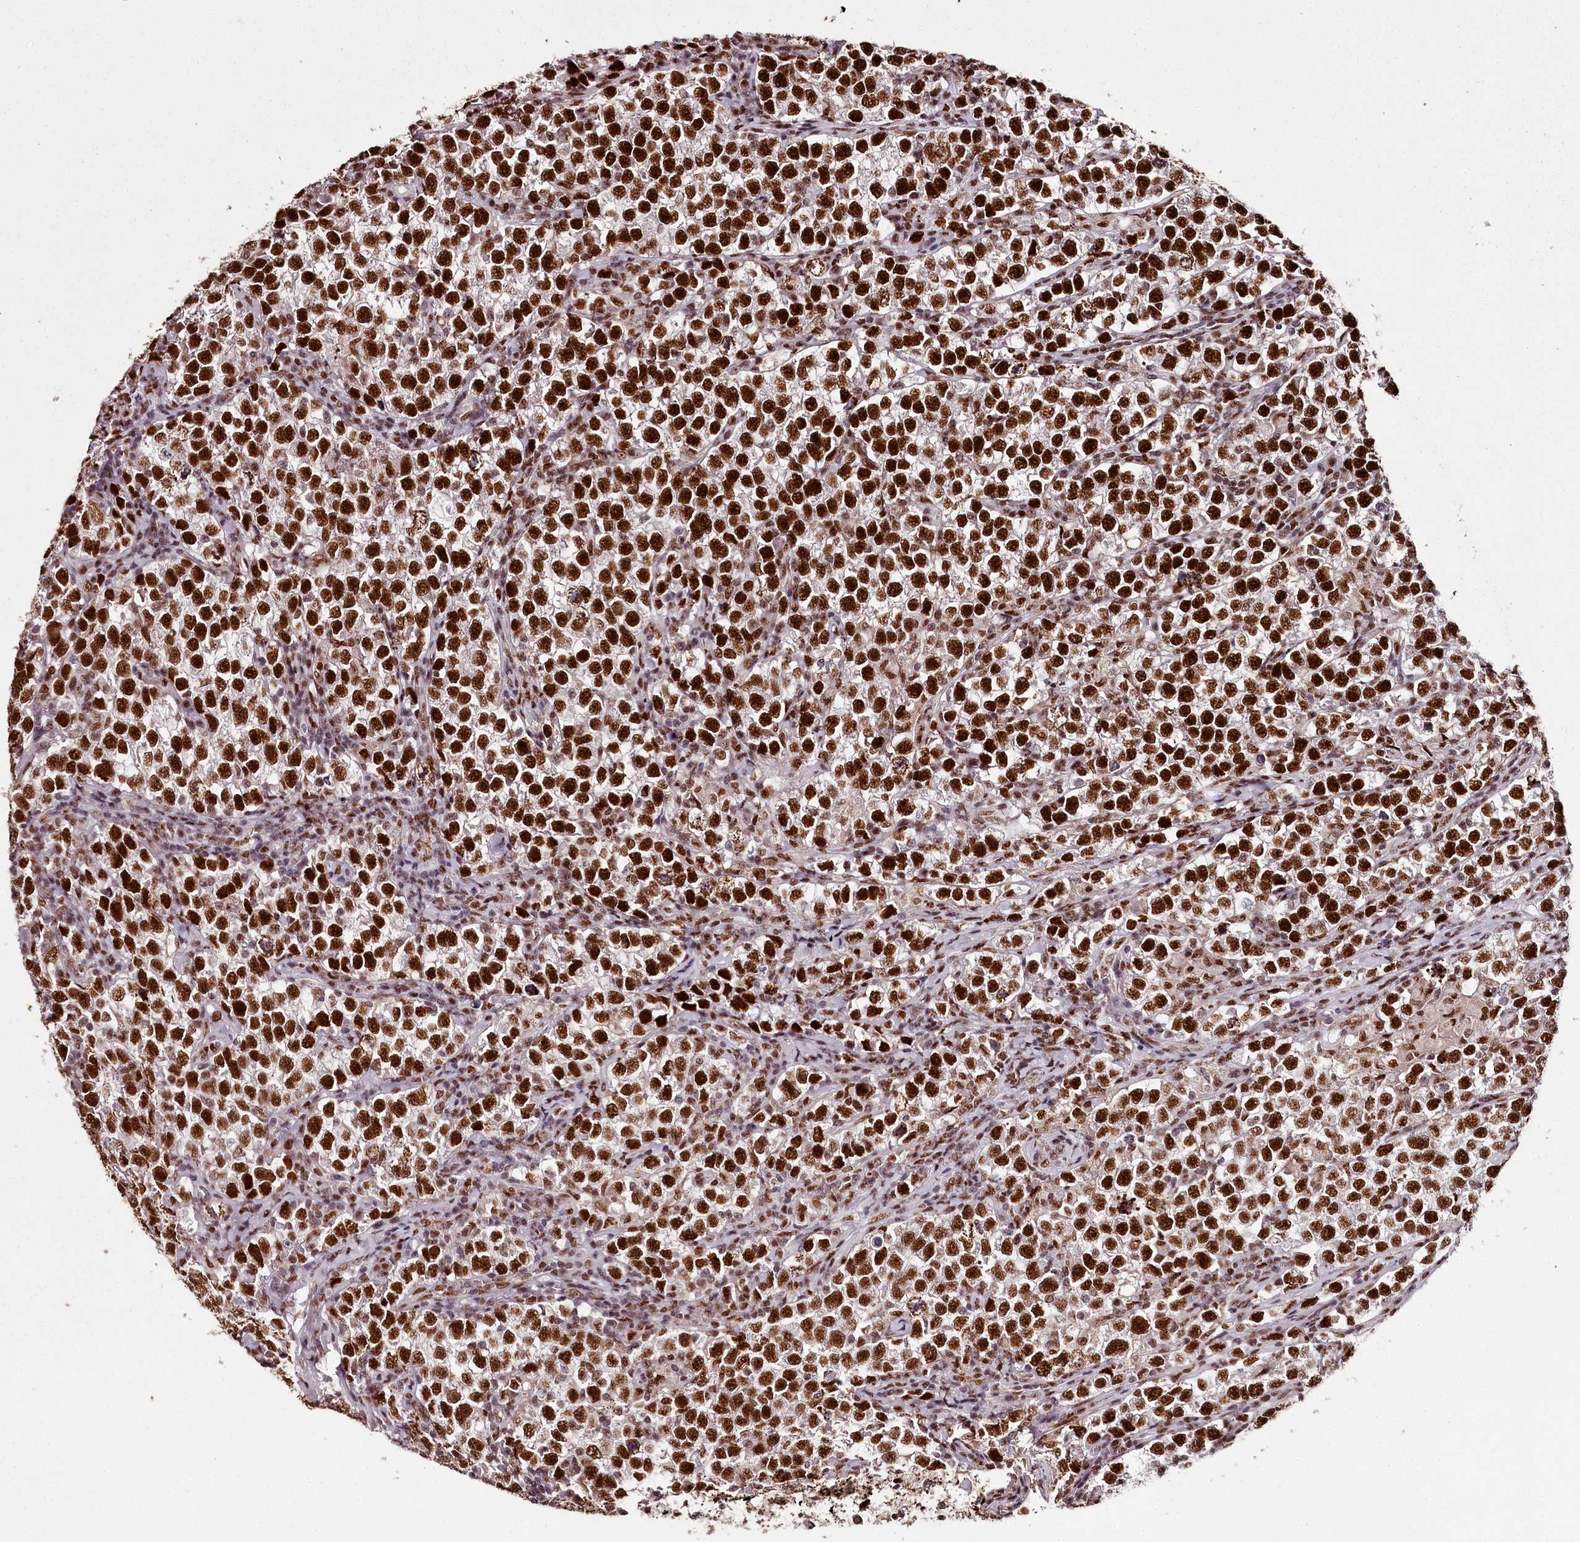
{"staining": {"intensity": "strong", "quantity": ">75%", "location": "nuclear"}, "tissue": "testis cancer", "cell_type": "Tumor cells", "image_type": "cancer", "snomed": [{"axis": "morphology", "description": "Normal tissue, NOS"}, {"axis": "morphology", "description": "Seminoma, NOS"}, {"axis": "topography", "description": "Testis"}], "caption": "DAB (3,3'-diaminobenzidine) immunohistochemical staining of human testis seminoma displays strong nuclear protein expression in approximately >75% of tumor cells.", "gene": "PSPC1", "patient": {"sex": "male", "age": 43}}